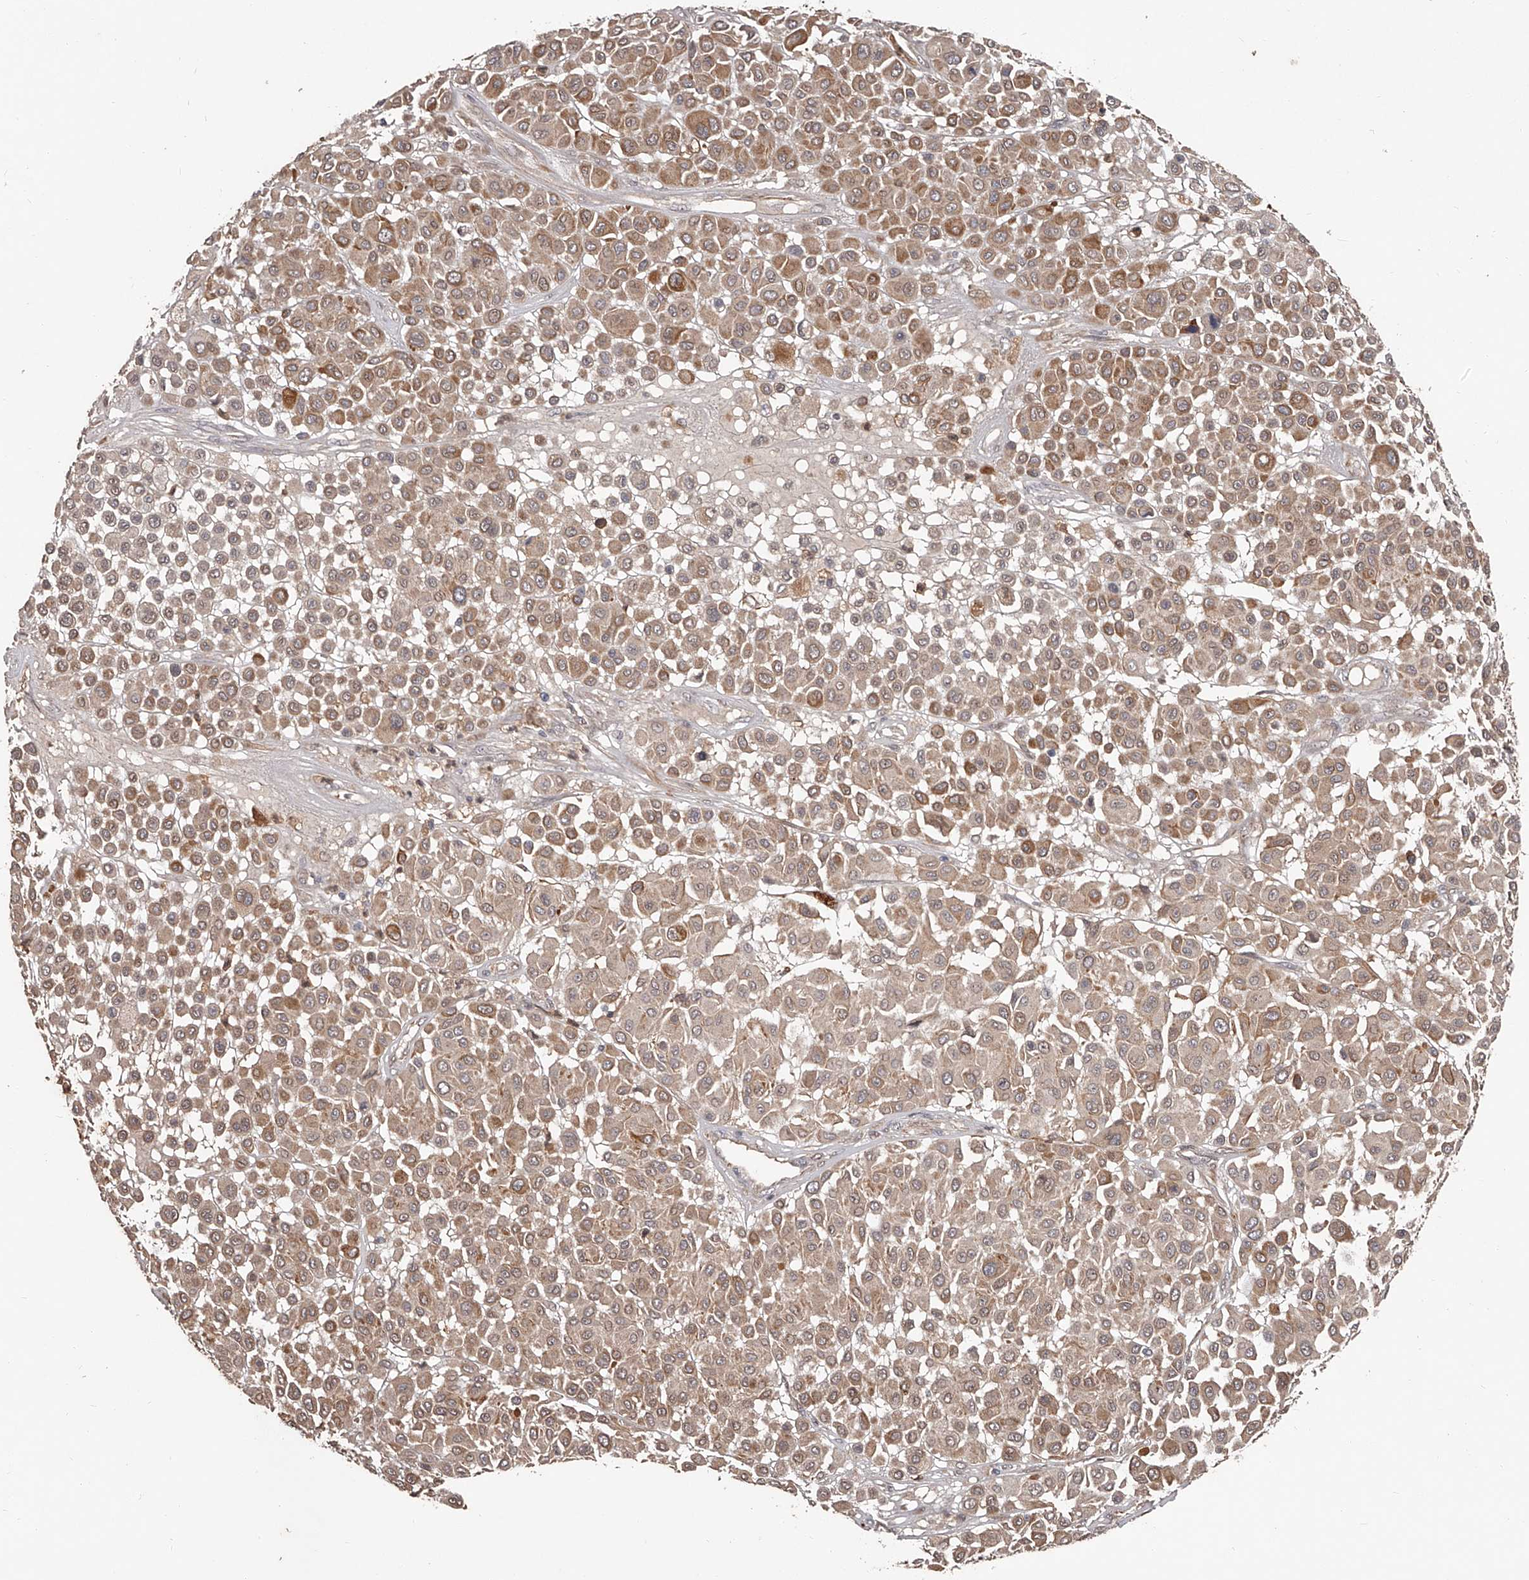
{"staining": {"intensity": "moderate", "quantity": "25%-75%", "location": "cytoplasmic/membranous"}, "tissue": "melanoma", "cell_type": "Tumor cells", "image_type": "cancer", "snomed": [{"axis": "morphology", "description": "Malignant melanoma, Metastatic site"}, {"axis": "topography", "description": "Soft tissue"}], "caption": "This micrograph displays immunohistochemistry staining of human melanoma, with medium moderate cytoplasmic/membranous positivity in about 25%-75% of tumor cells.", "gene": "URGCP", "patient": {"sex": "male", "age": 41}}